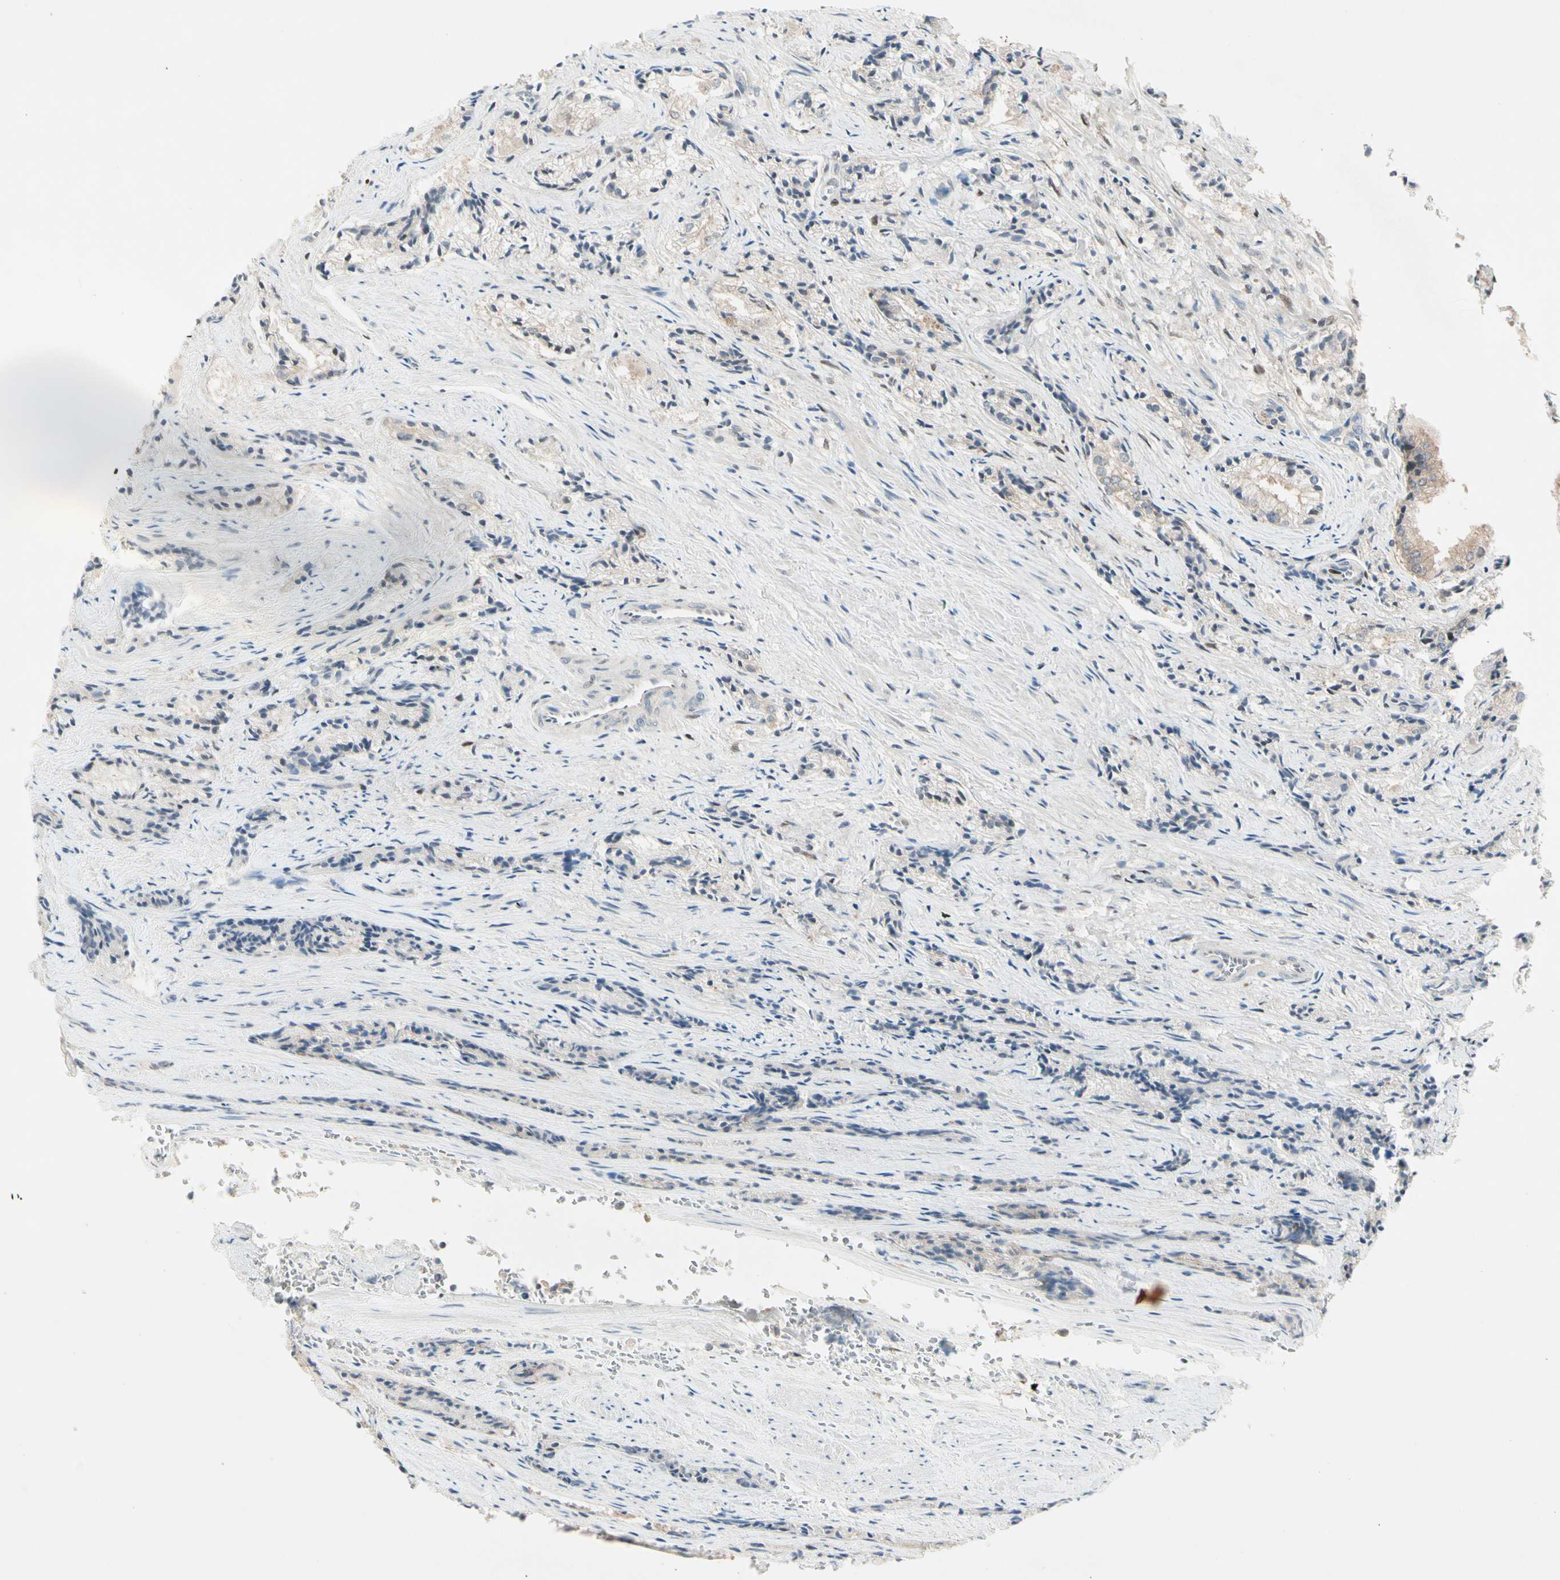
{"staining": {"intensity": "weak", "quantity": ">75%", "location": "cytoplasmic/membranous"}, "tissue": "prostate cancer", "cell_type": "Tumor cells", "image_type": "cancer", "snomed": [{"axis": "morphology", "description": "Adenocarcinoma, Low grade"}, {"axis": "topography", "description": "Prostate"}], "caption": "Brown immunohistochemical staining in human prostate cancer demonstrates weak cytoplasmic/membranous positivity in about >75% of tumor cells.", "gene": "IL1R1", "patient": {"sex": "male", "age": 60}}